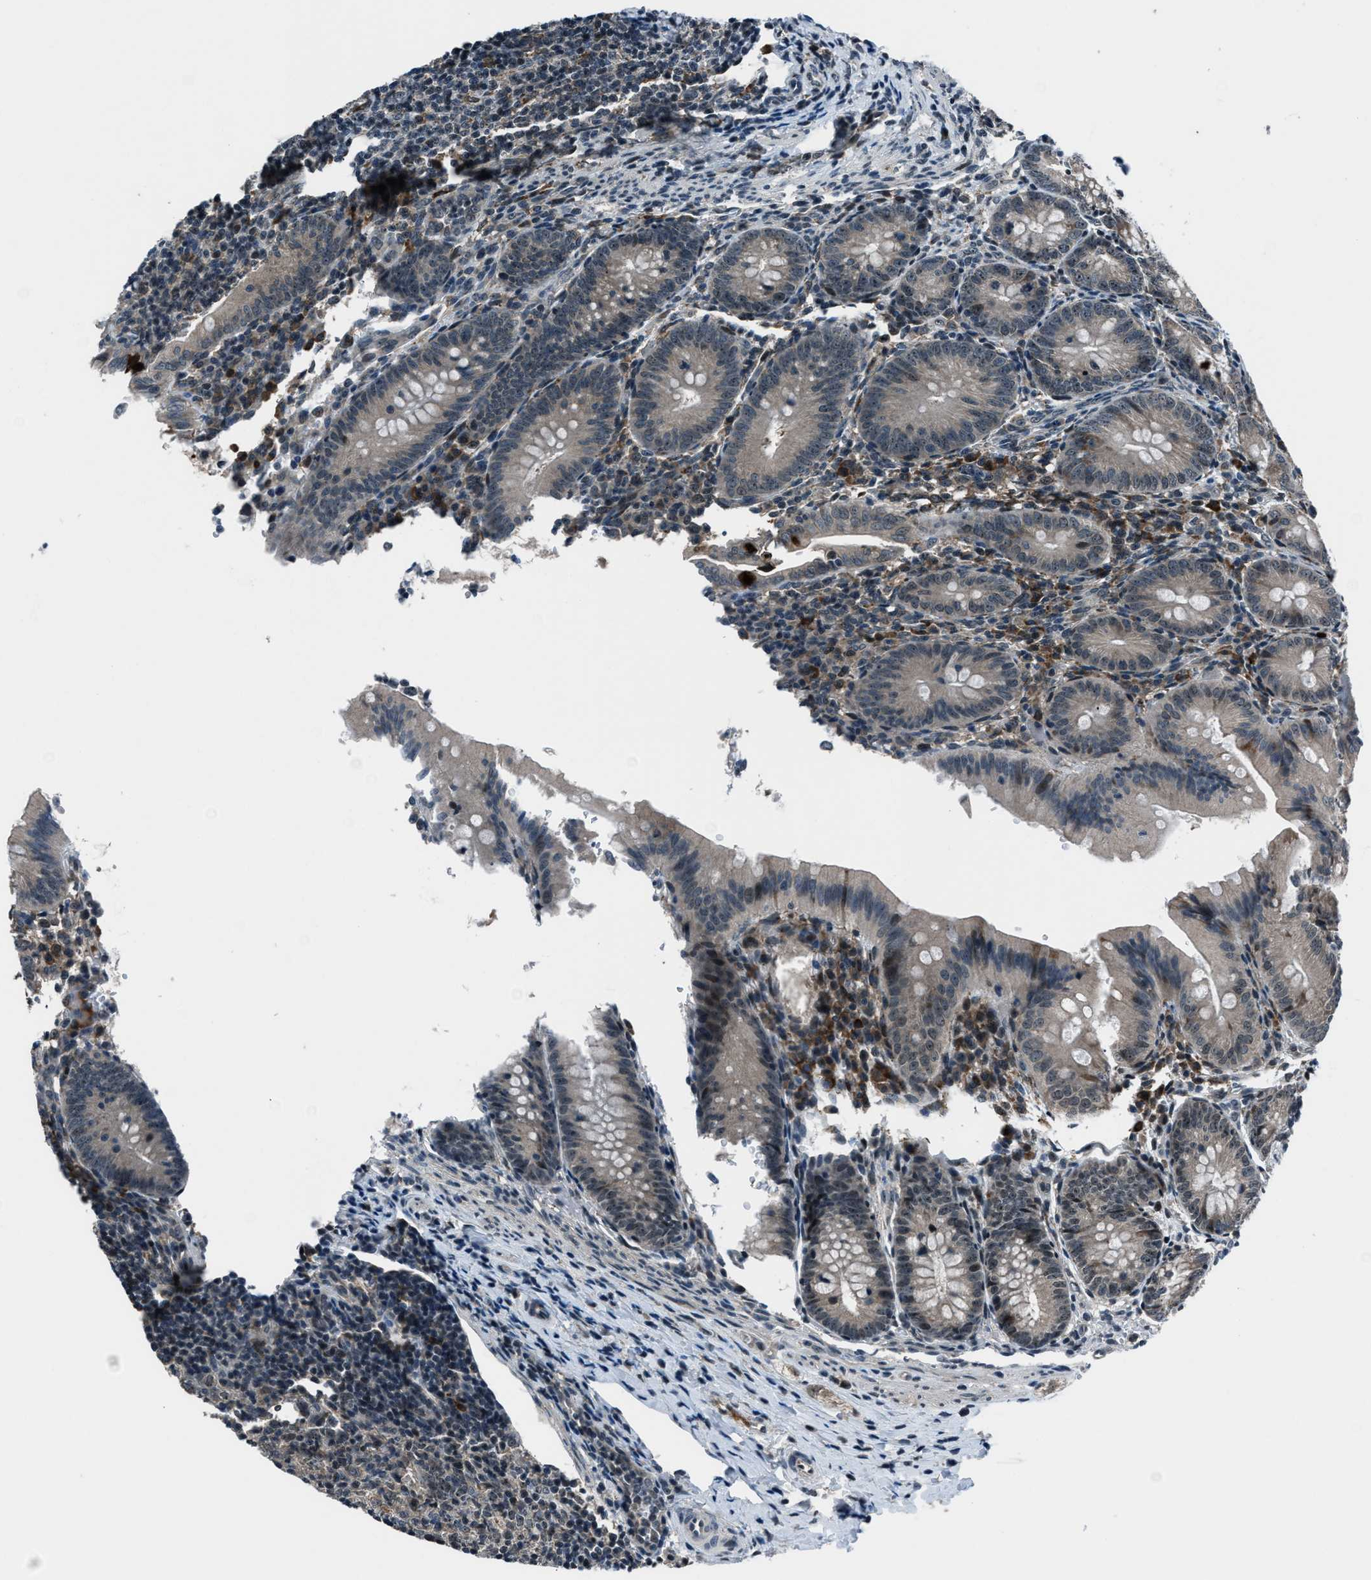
{"staining": {"intensity": "weak", "quantity": "<25%", "location": "cytoplasmic/membranous"}, "tissue": "appendix", "cell_type": "Glandular cells", "image_type": "normal", "snomed": [{"axis": "morphology", "description": "Normal tissue, NOS"}, {"axis": "topography", "description": "Appendix"}], "caption": "DAB (3,3'-diaminobenzidine) immunohistochemical staining of unremarkable human appendix exhibits no significant staining in glandular cells. Nuclei are stained in blue.", "gene": "ACTL9", "patient": {"sex": "male", "age": 1}}